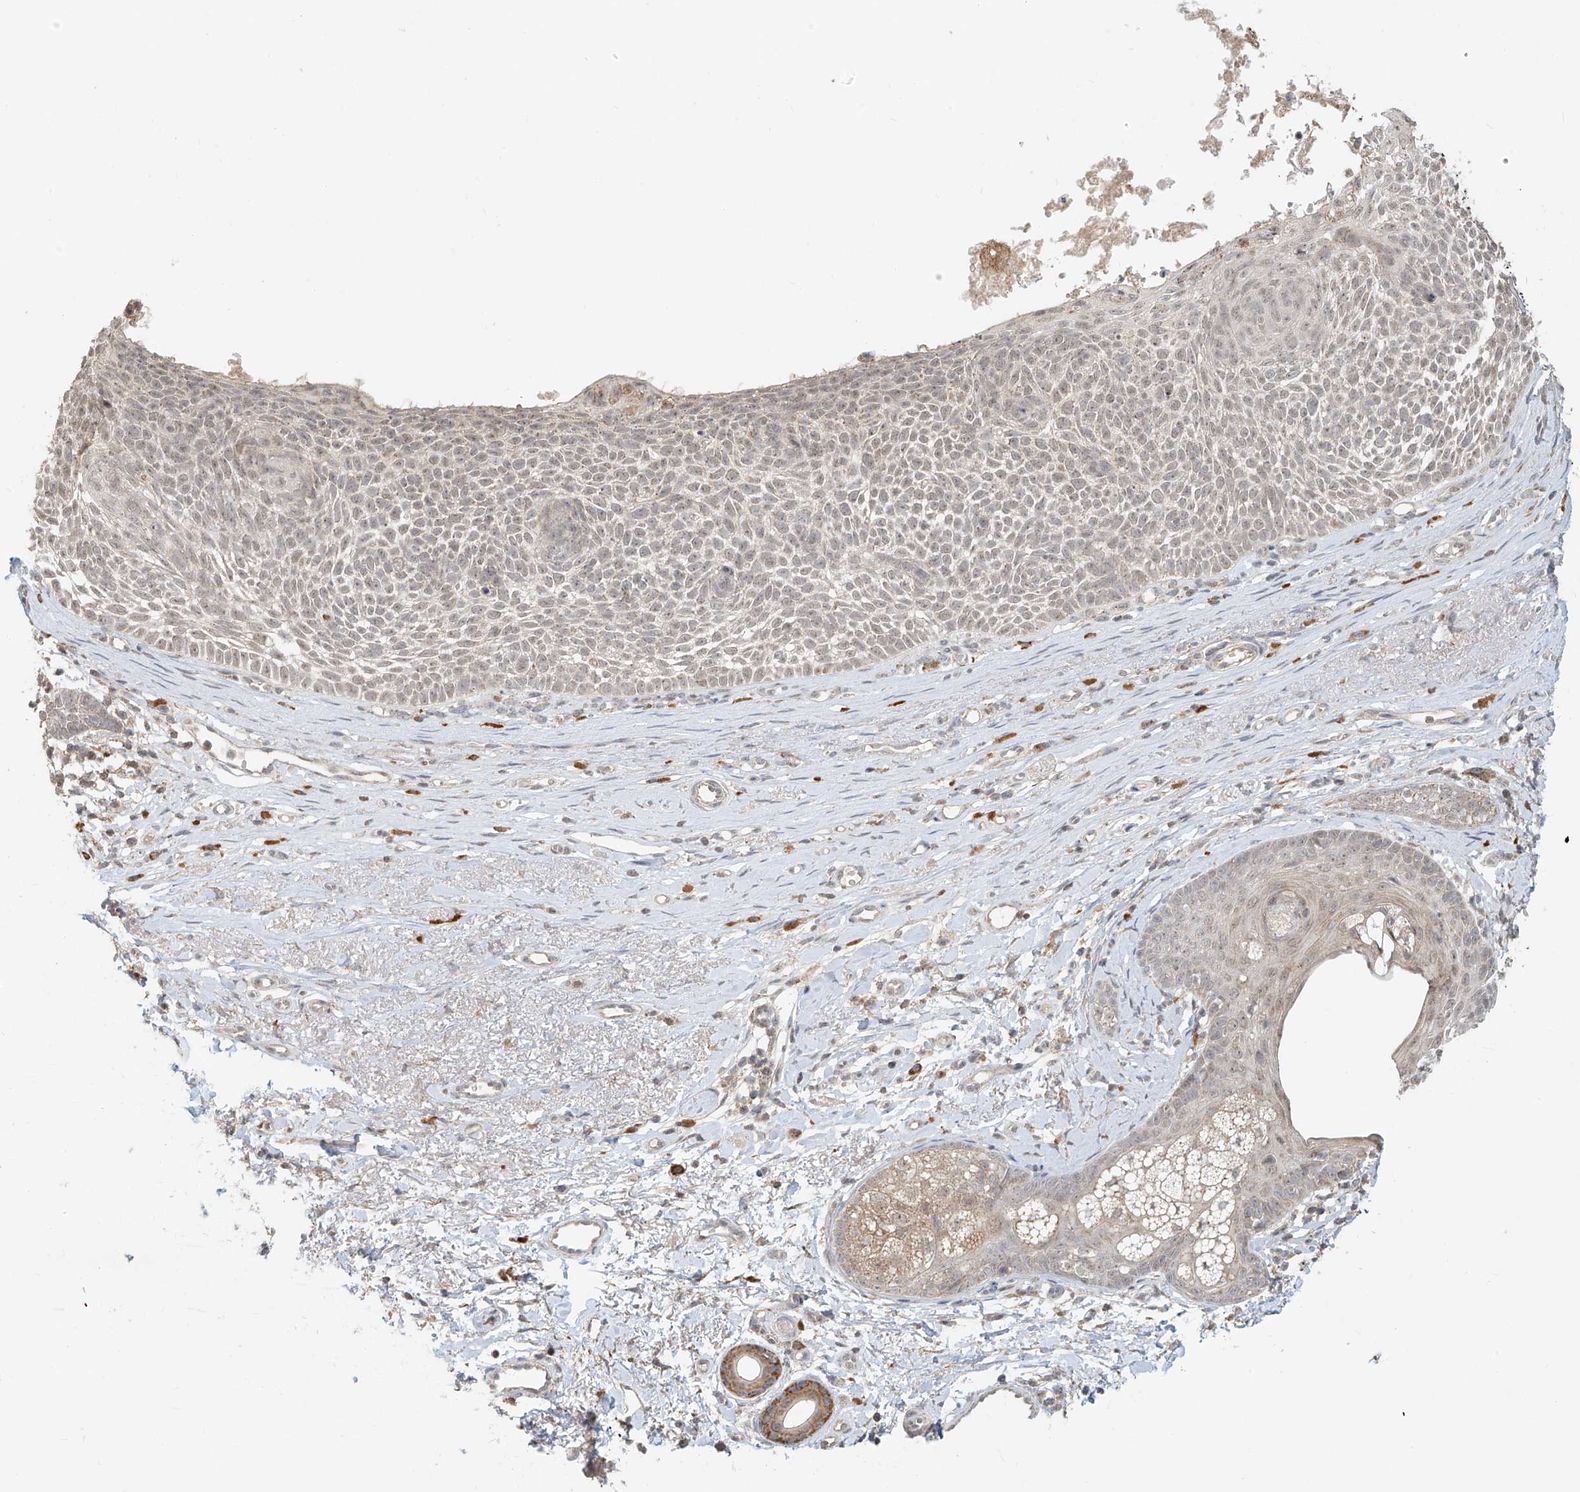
{"staining": {"intensity": "negative", "quantity": "none", "location": "none"}, "tissue": "skin cancer", "cell_type": "Tumor cells", "image_type": "cancer", "snomed": [{"axis": "morphology", "description": "Basal cell carcinoma"}, {"axis": "topography", "description": "Skin"}], "caption": "There is no significant expression in tumor cells of skin cancer.", "gene": "SYTL3", "patient": {"sex": "female", "age": 81}}